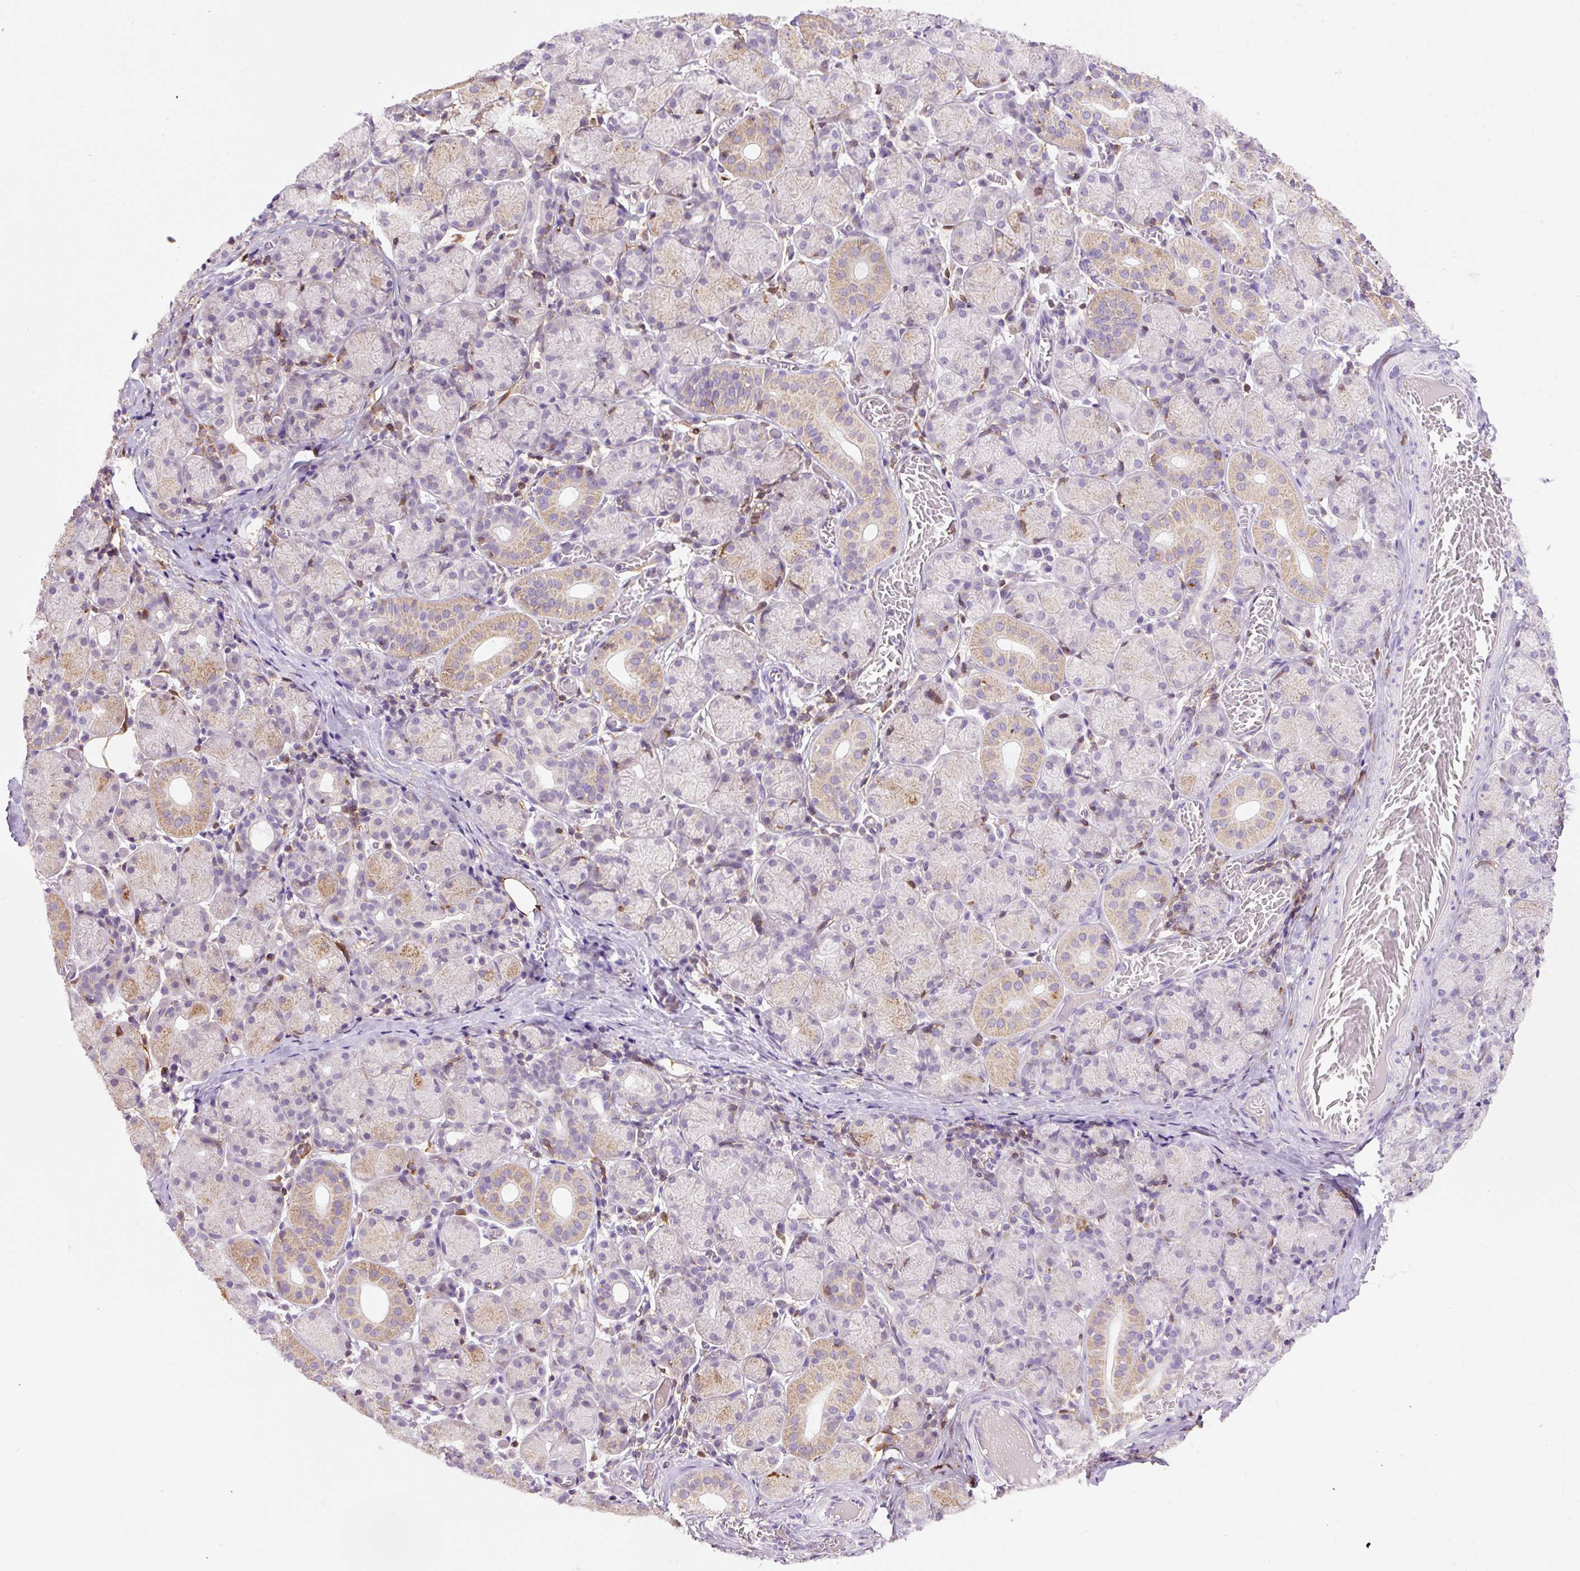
{"staining": {"intensity": "moderate", "quantity": "<25%", "location": "cytoplasmic/membranous"}, "tissue": "salivary gland", "cell_type": "Glandular cells", "image_type": "normal", "snomed": [{"axis": "morphology", "description": "Normal tissue, NOS"}, {"axis": "topography", "description": "Salivary gland"}], "caption": "Immunohistochemistry photomicrograph of unremarkable salivary gland stained for a protein (brown), which reveals low levels of moderate cytoplasmic/membranous expression in about <25% of glandular cells.", "gene": "CD83", "patient": {"sex": "female", "age": 24}}